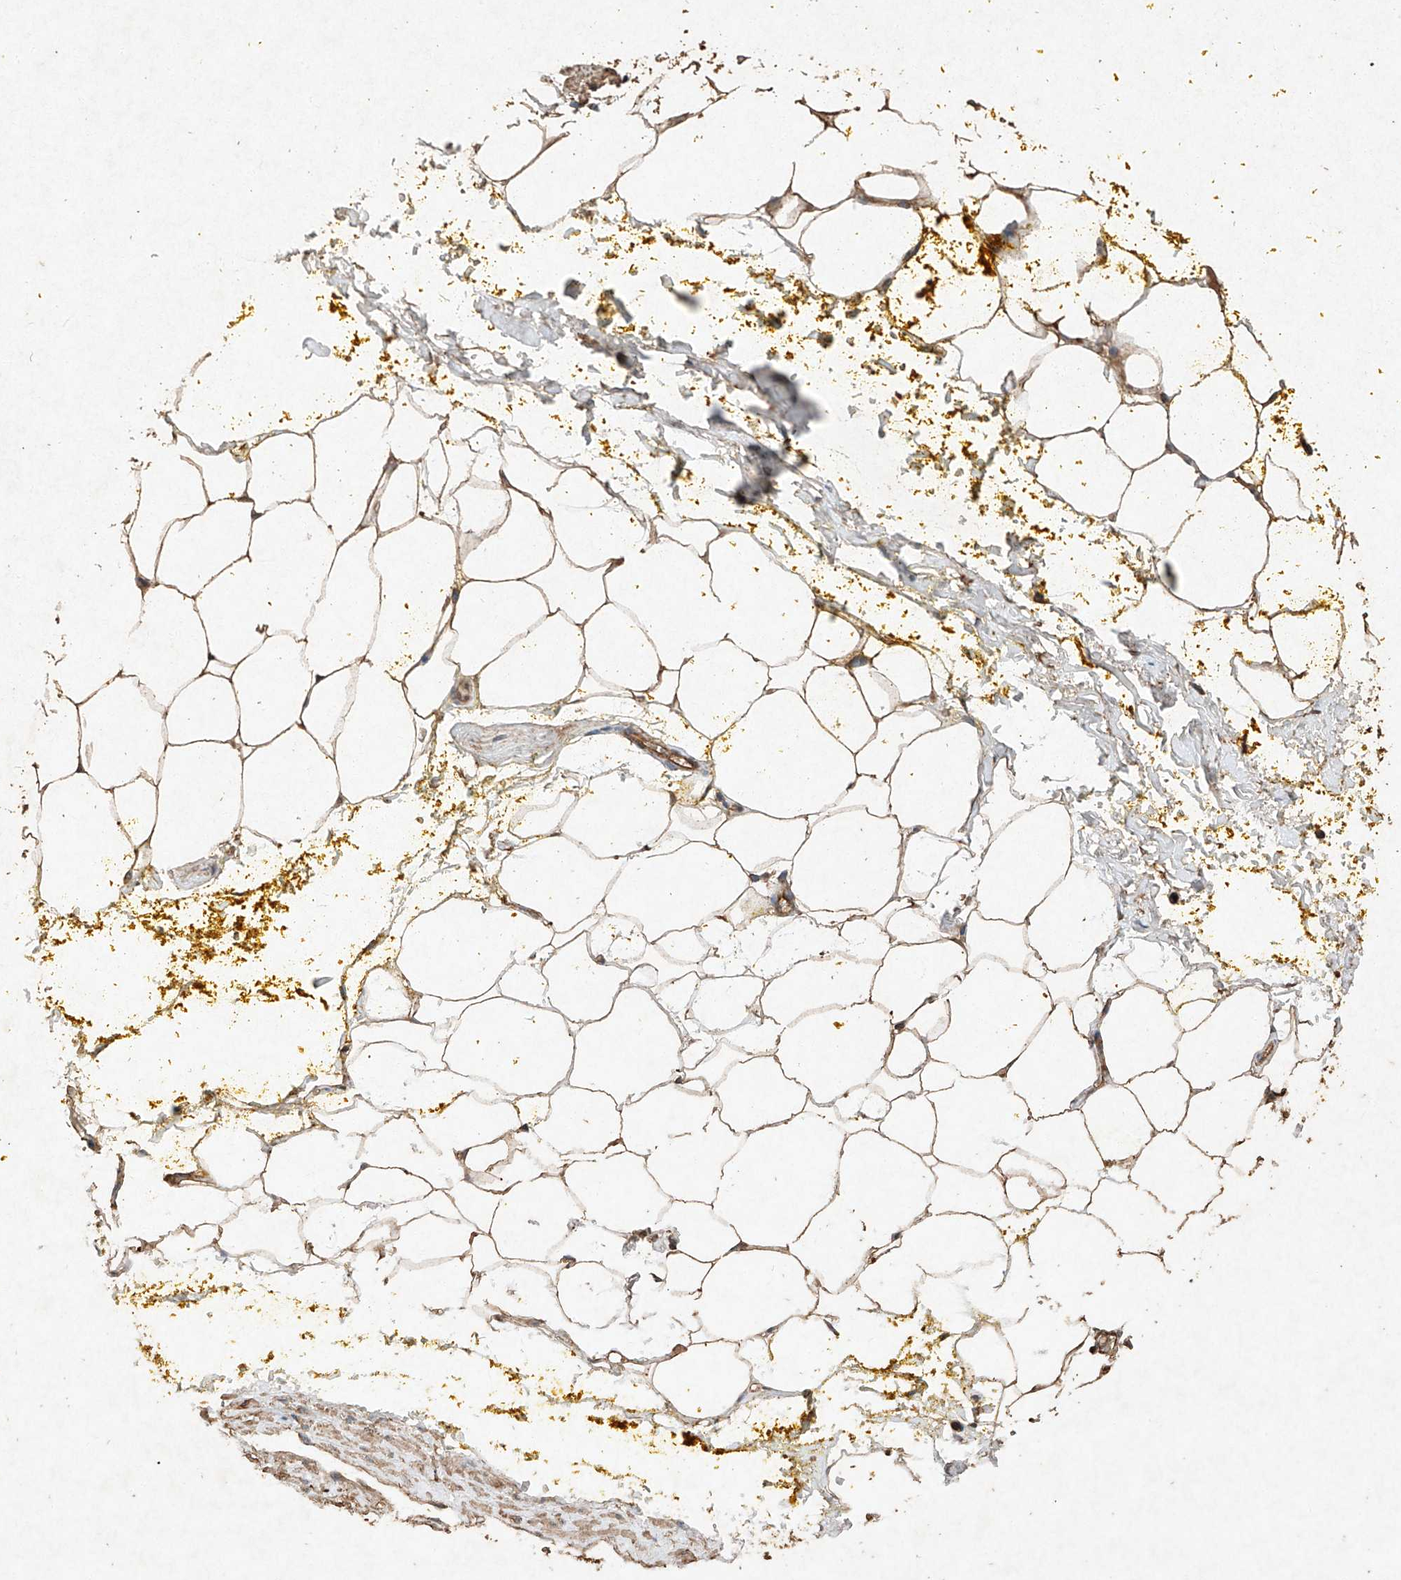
{"staining": {"intensity": "moderate", "quantity": ">75%", "location": "cytoplasmic/membranous"}, "tissue": "adipose tissue", "cell_type": "Adipocytes", "image_type": "normal", "snomed": [{"axis": "morphology", "description": "Normal tissue, NOS"}, {"axis": "morphology", "description": "Adenocarcinoma, Low grade"}, {"axis": "topography", "description": "Prostate"}, {"axis": "topography", "description": "Peripheral nerve tissue"}], "caption": "Immunohistochemical staining of normal adipose tissue reveals moderate cytoplasmic/membranous protein positivity in about >75% of adipocytes.", "gene": "STK3", "patient": {"sex": "male", "age": 63}}